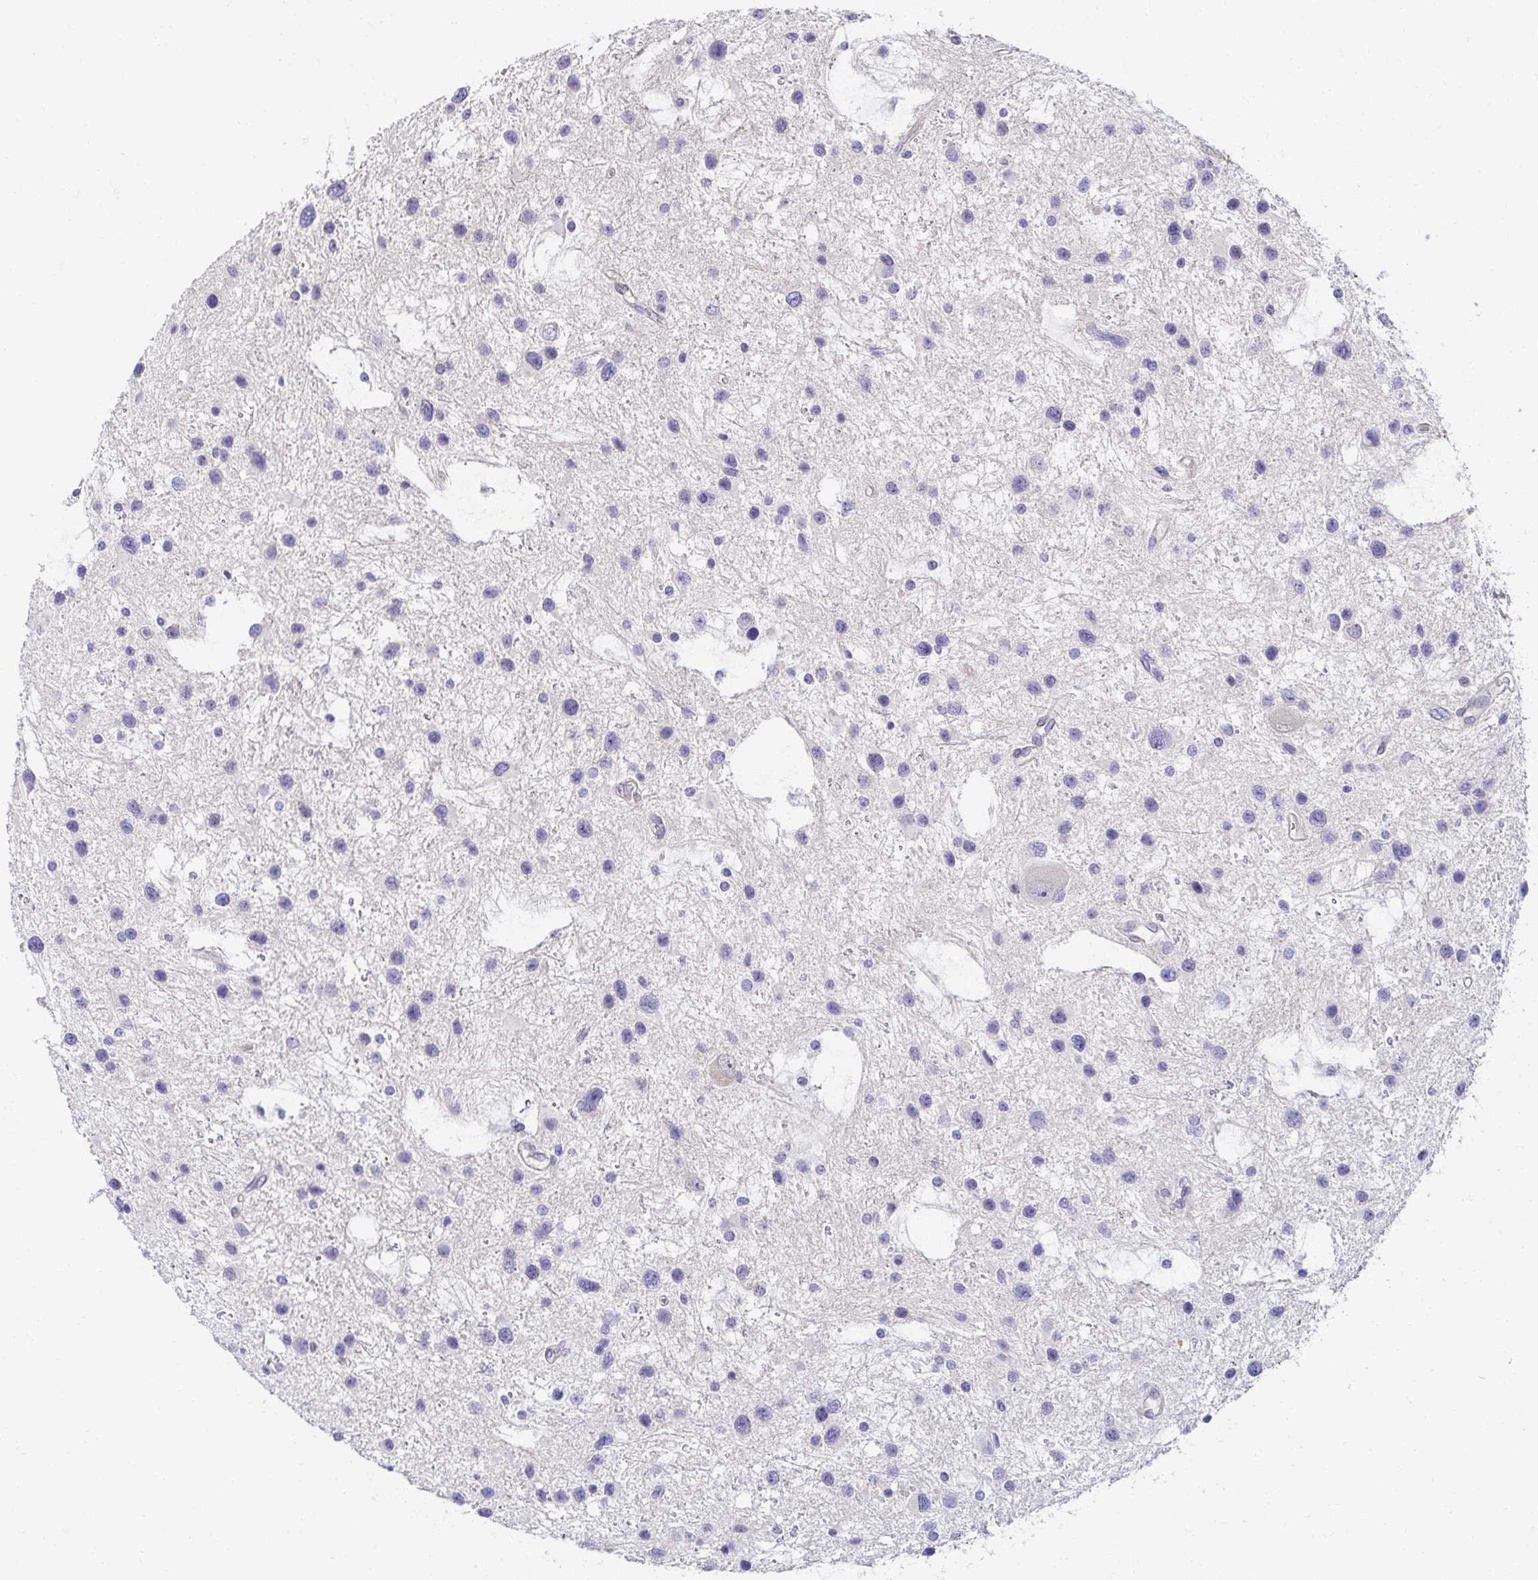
{"staining": {"intensity": "negative", "quantity": "none", "location": "none"}, "tissue": "glioma", "cell_type": "Tumor cells", "image_type": "cancer", "snomed": [{"axis": "morphology", "description": "Glioma, malignant, Low grade"}, {"axis": "topography", "description": "Brain"}], "caption": "This is a image of immunohistochemistry staining of glioma, which shows no expression in tumor cells.", "gene": "AKAP14", "patient": {"sex": "female", "age": 32}}